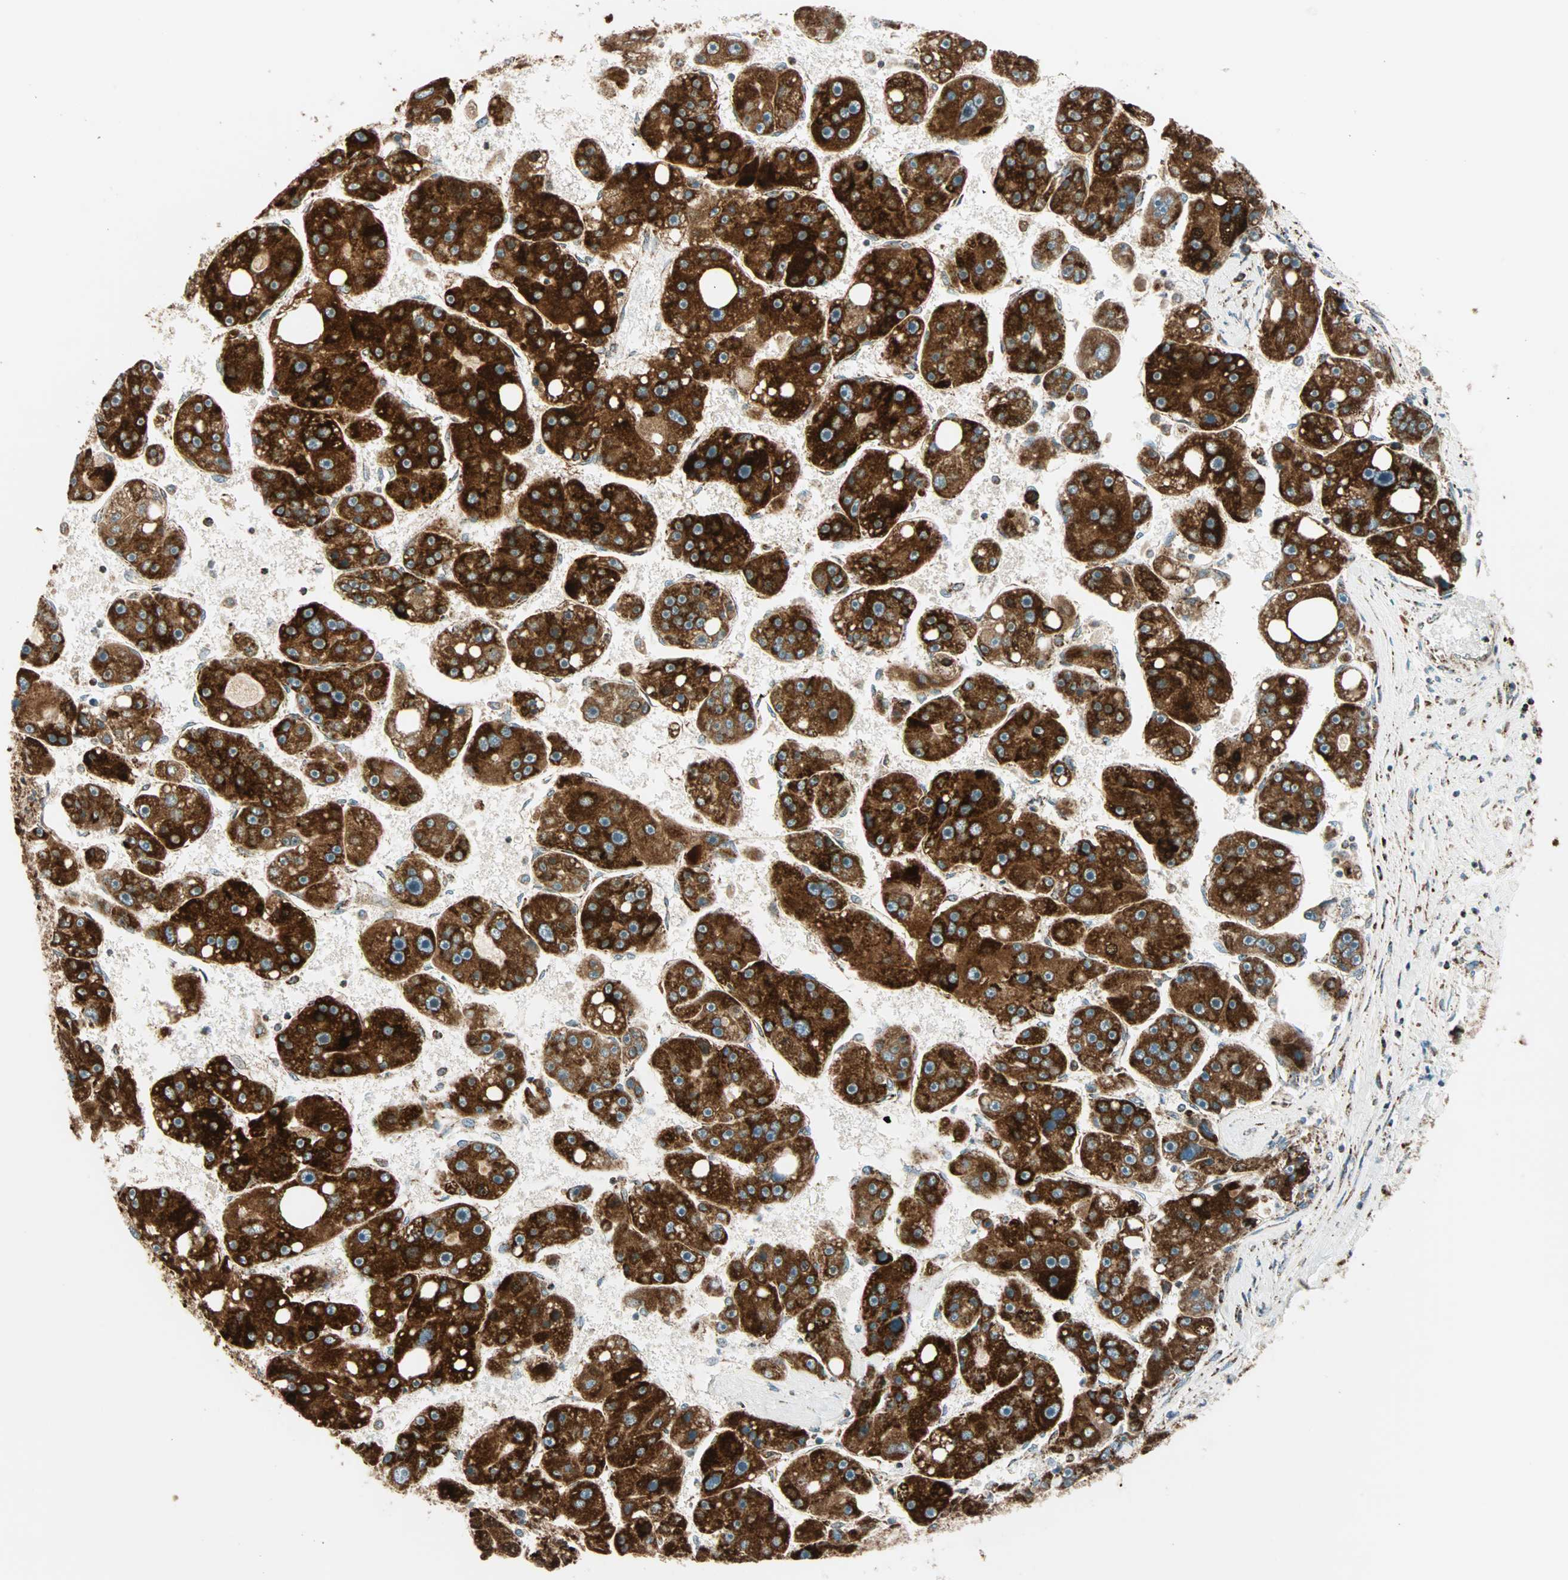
{"staining": {"intensity": "strong", "quantity": ">75%", "location": "cytoplasmic/membranous"}, "tissue": "liver cancer", "cell_type": "Tumor cells", "image_type": "cancer", "snomed": [{"axis": "morphology", "description": "Carcinoma, Hepatocellular, NOS"}, {"axis": "topography", "description": "Liver"}], "caption": "Immunohistochemical staining of hepatocellular carcinoma (liver) displays high levels of strong cytoplasmic/membranous expression in approximately >75% of tumor cells.", "gene": "SPRY4", "patient": {"sex": "female", "age": 61}}